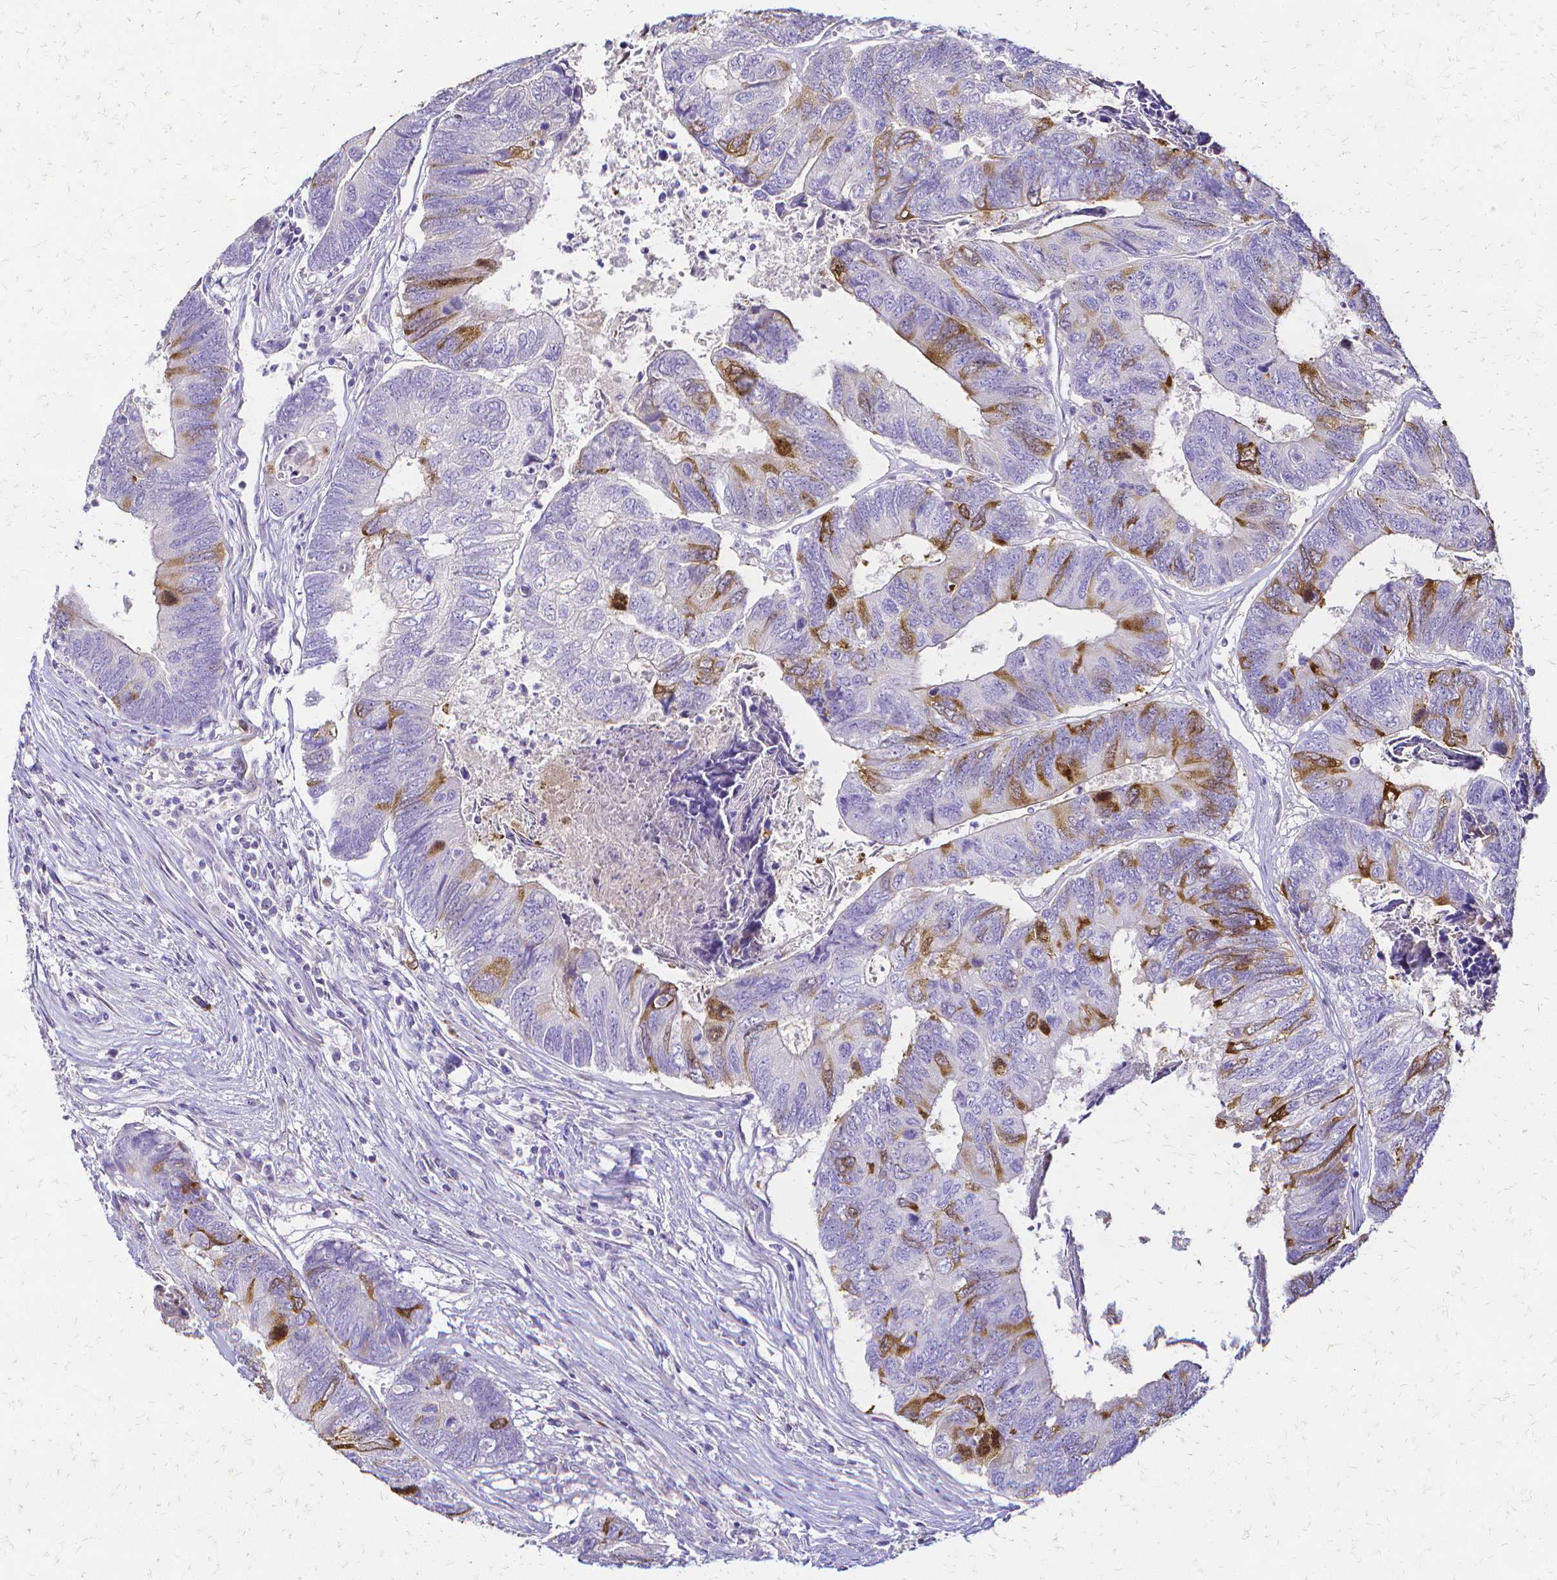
{"staining": {"intensity": "moderate", "quantity": "<25%", "location": "cytoplasmic/membranous"}, "tissue": "colorectal cancer", "cell_type": "Tumor cells", "image_type": "cancer", "snomed": [{"axis": "morphology", "description": "Adenocarcinoma, NOS"}, {"axis": "topography", "description": "Colon"}], "caption": "Tumor cells reveal low levels of moderate cytoplasmic/membranous positivity in approximately <25% of cells in human colorectal adenocarcinoma. The staining is performed using DAB (3,3'-diaminobenzidine) brown chromogen to label protein expression. The nuclei are counter-stained blue using hematoxylin.", "gene": "CCNB1", "patient": {"sex": "female", "age": 67}}